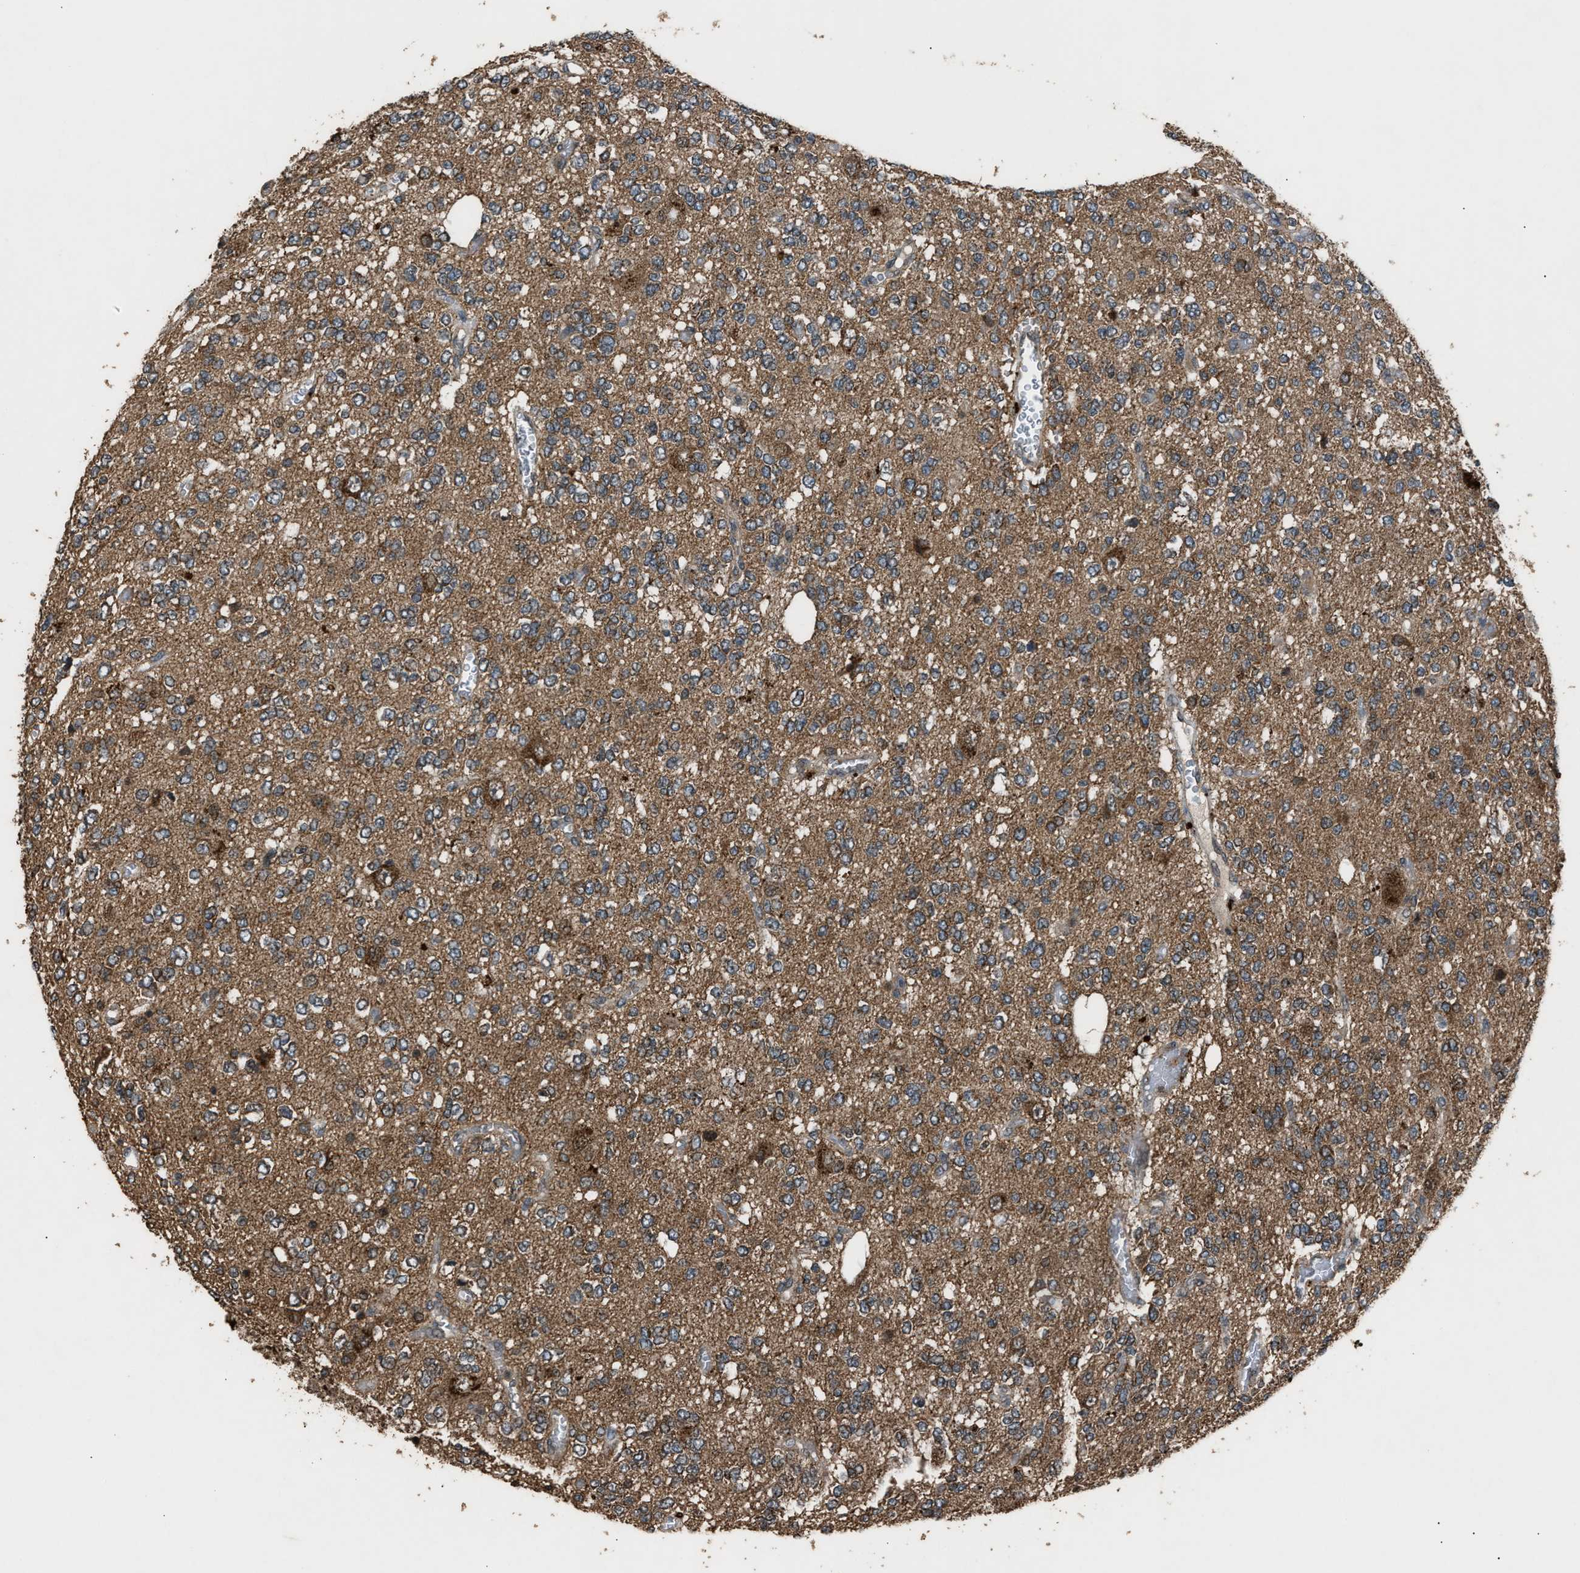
{"staining": {"intensity": "moderate", "quantity": ">75%", "location": "cytoplasmic/membranous"}, "tissue": "glioma", "cell_type": "Tumor cells", "image_type": "cancer", "snomed": [{"axis": "morphology", "description": "Glioma, malignant, Low grade"}, {"axis": "topography", "description": "Brain"}], "caption": "A medium amount of moderate cytoplasmic/membranous staining is seen in approximately >75% of tumor cells in glioma tissue.", "gene": "PSMD1", "patient": {"sex": "male", "age": 38}}